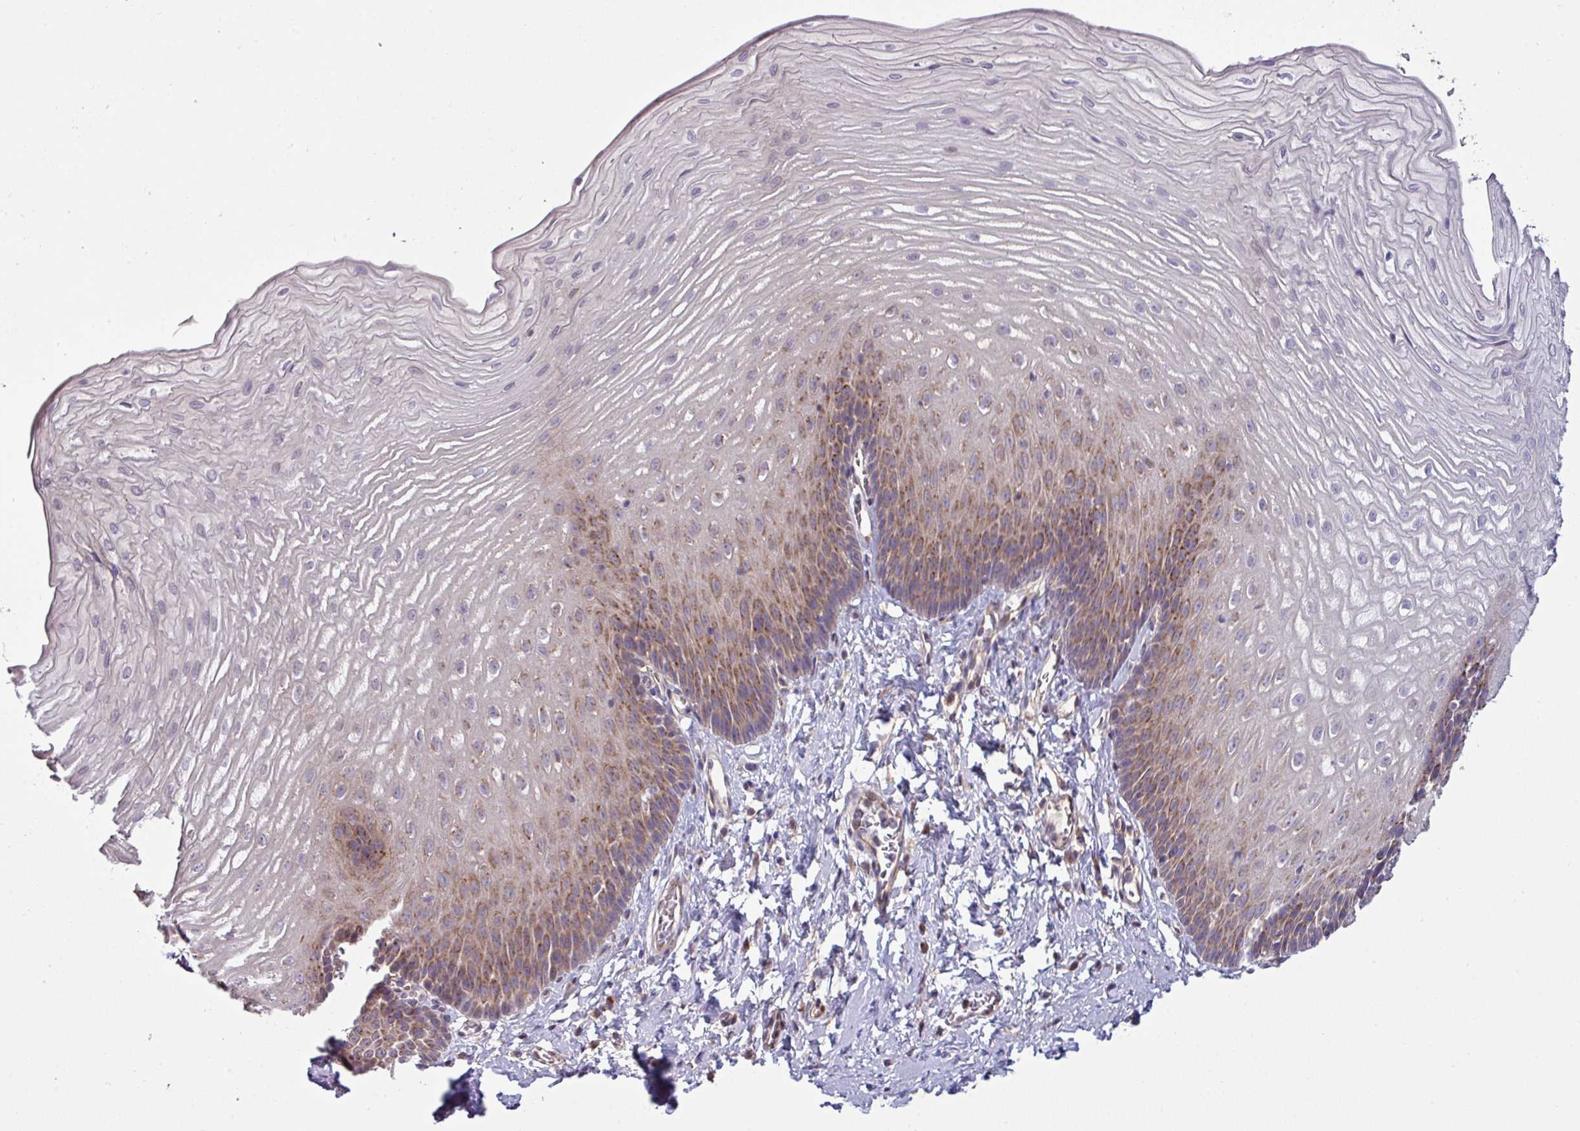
{"staining": {"intensity": "moderate", "quantity": ">75%", "location": "cytoplasmic/membranous"}, "tissue": "esophagus", "cell_type": "Squamous epithelial cells", "image_type": "normal", "snomed": [{"axis": "morphology", "description": "Normal tissue, NOS"}, {"axis": "topography", "description": "Esophagus"}], "caption": "Immunohistochemical staining of normal human esophagus shows medium levels of moderate cytoplasmic/membranous expression in about >75% of squamous epithelial cells.", "gene": "TIMMDC1", "patient": {"sex": "male", "age": 70}}